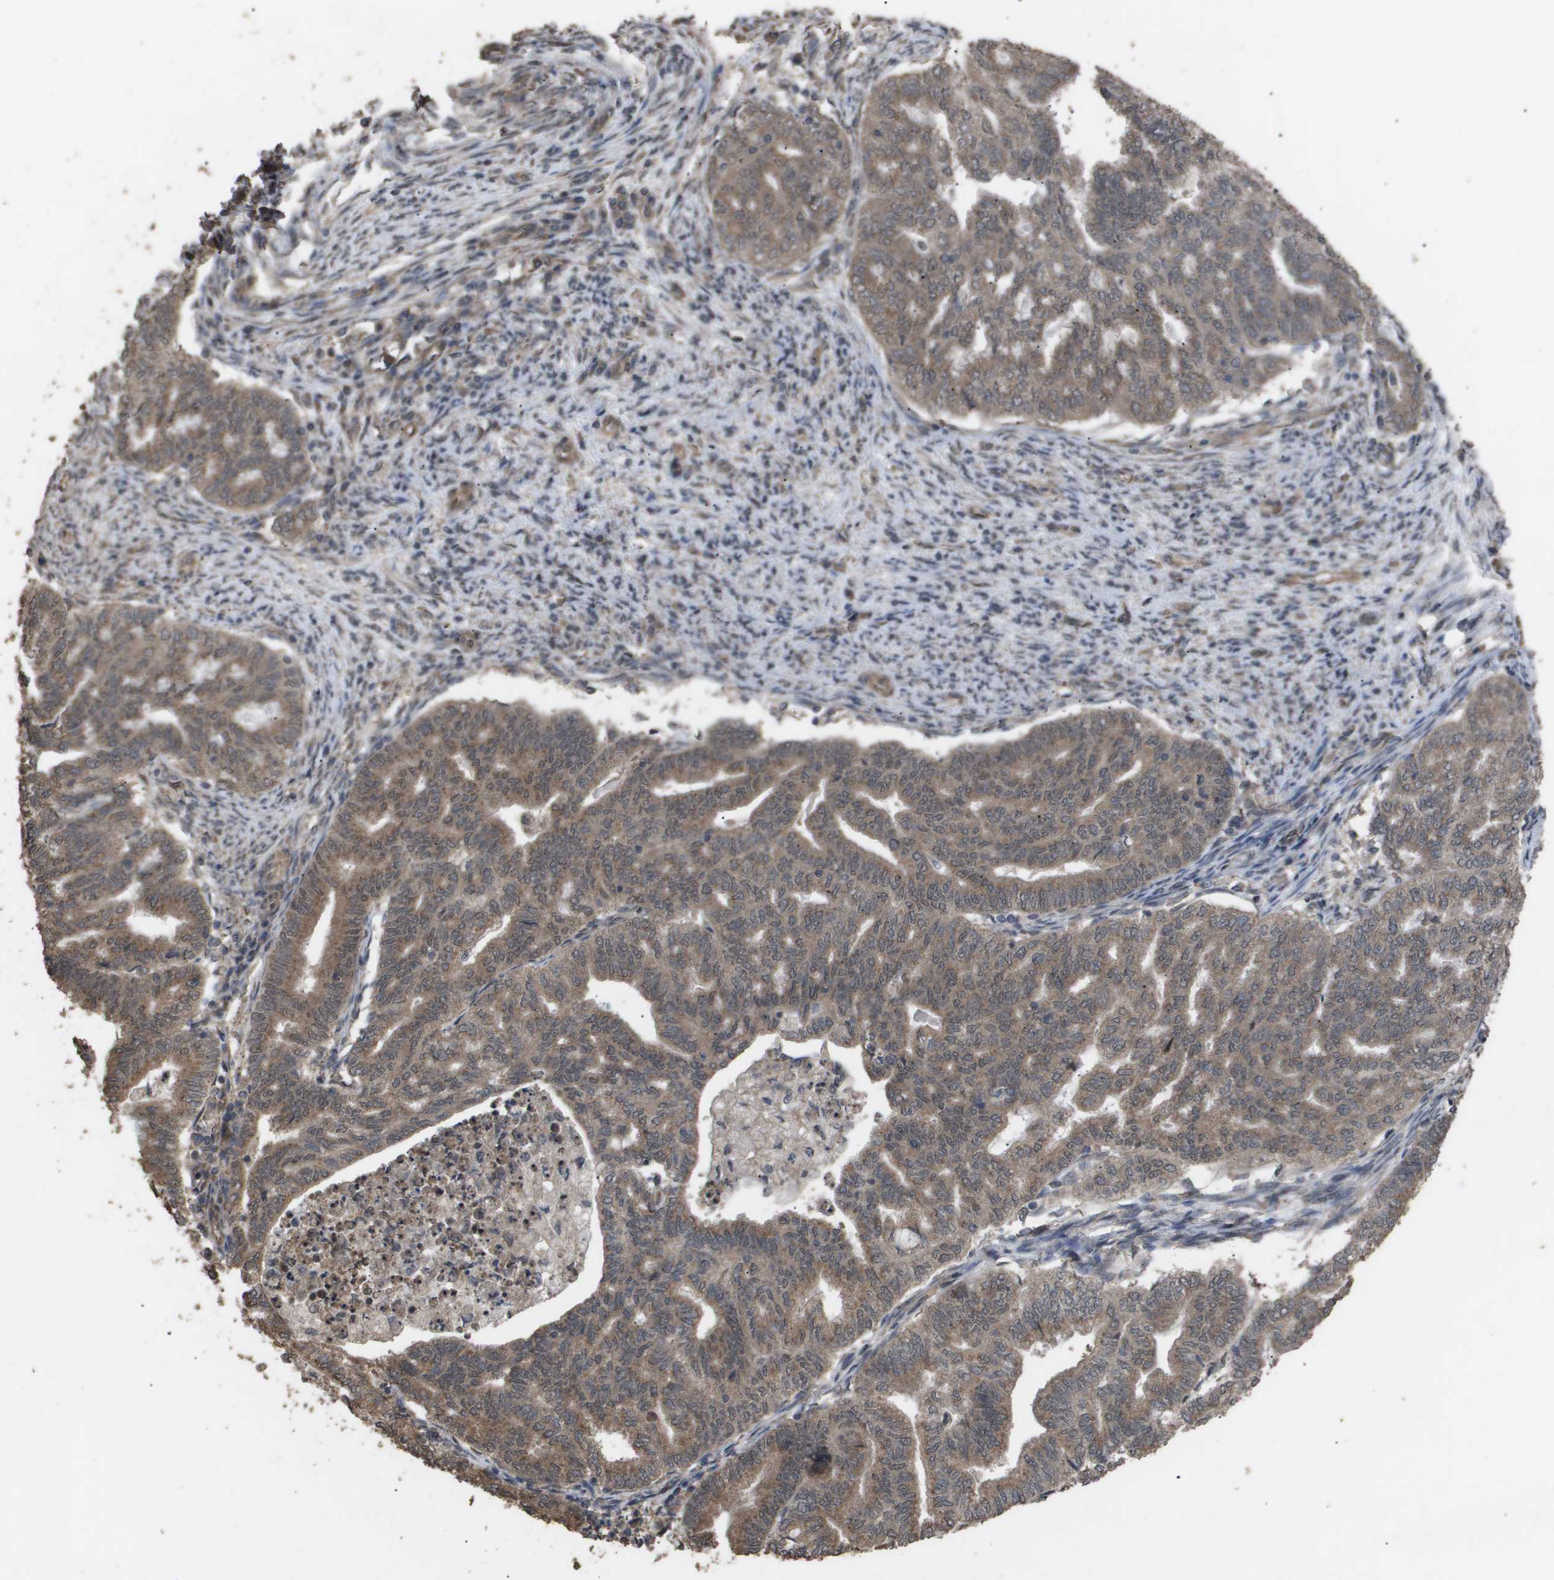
{"staining": {"intensity": "moderate", "quantity": ">75%", "location": "cytoplasmic/membranous"}, "tissue": "endometrial cancer", "cell_type": "Tumor cells", "image_type": "cancer", "snomed": [{"axis": "morphology", "description": "Adenocarcinoma, NOS"}, {"axis": "topography", "description": "Endometrium"}], "caption": "A brown stain highlights moderate cytoplasmic/membranous staining of a protein in human endometrial cancer (adenocarcinoma) tumor cells. (DAB (3,3'-diaminobenzidine) IHC, brown staining for protein, blue staining for nuclei).", "gene": "CUL5", "patient": {"sex": "female", "age": 79}}